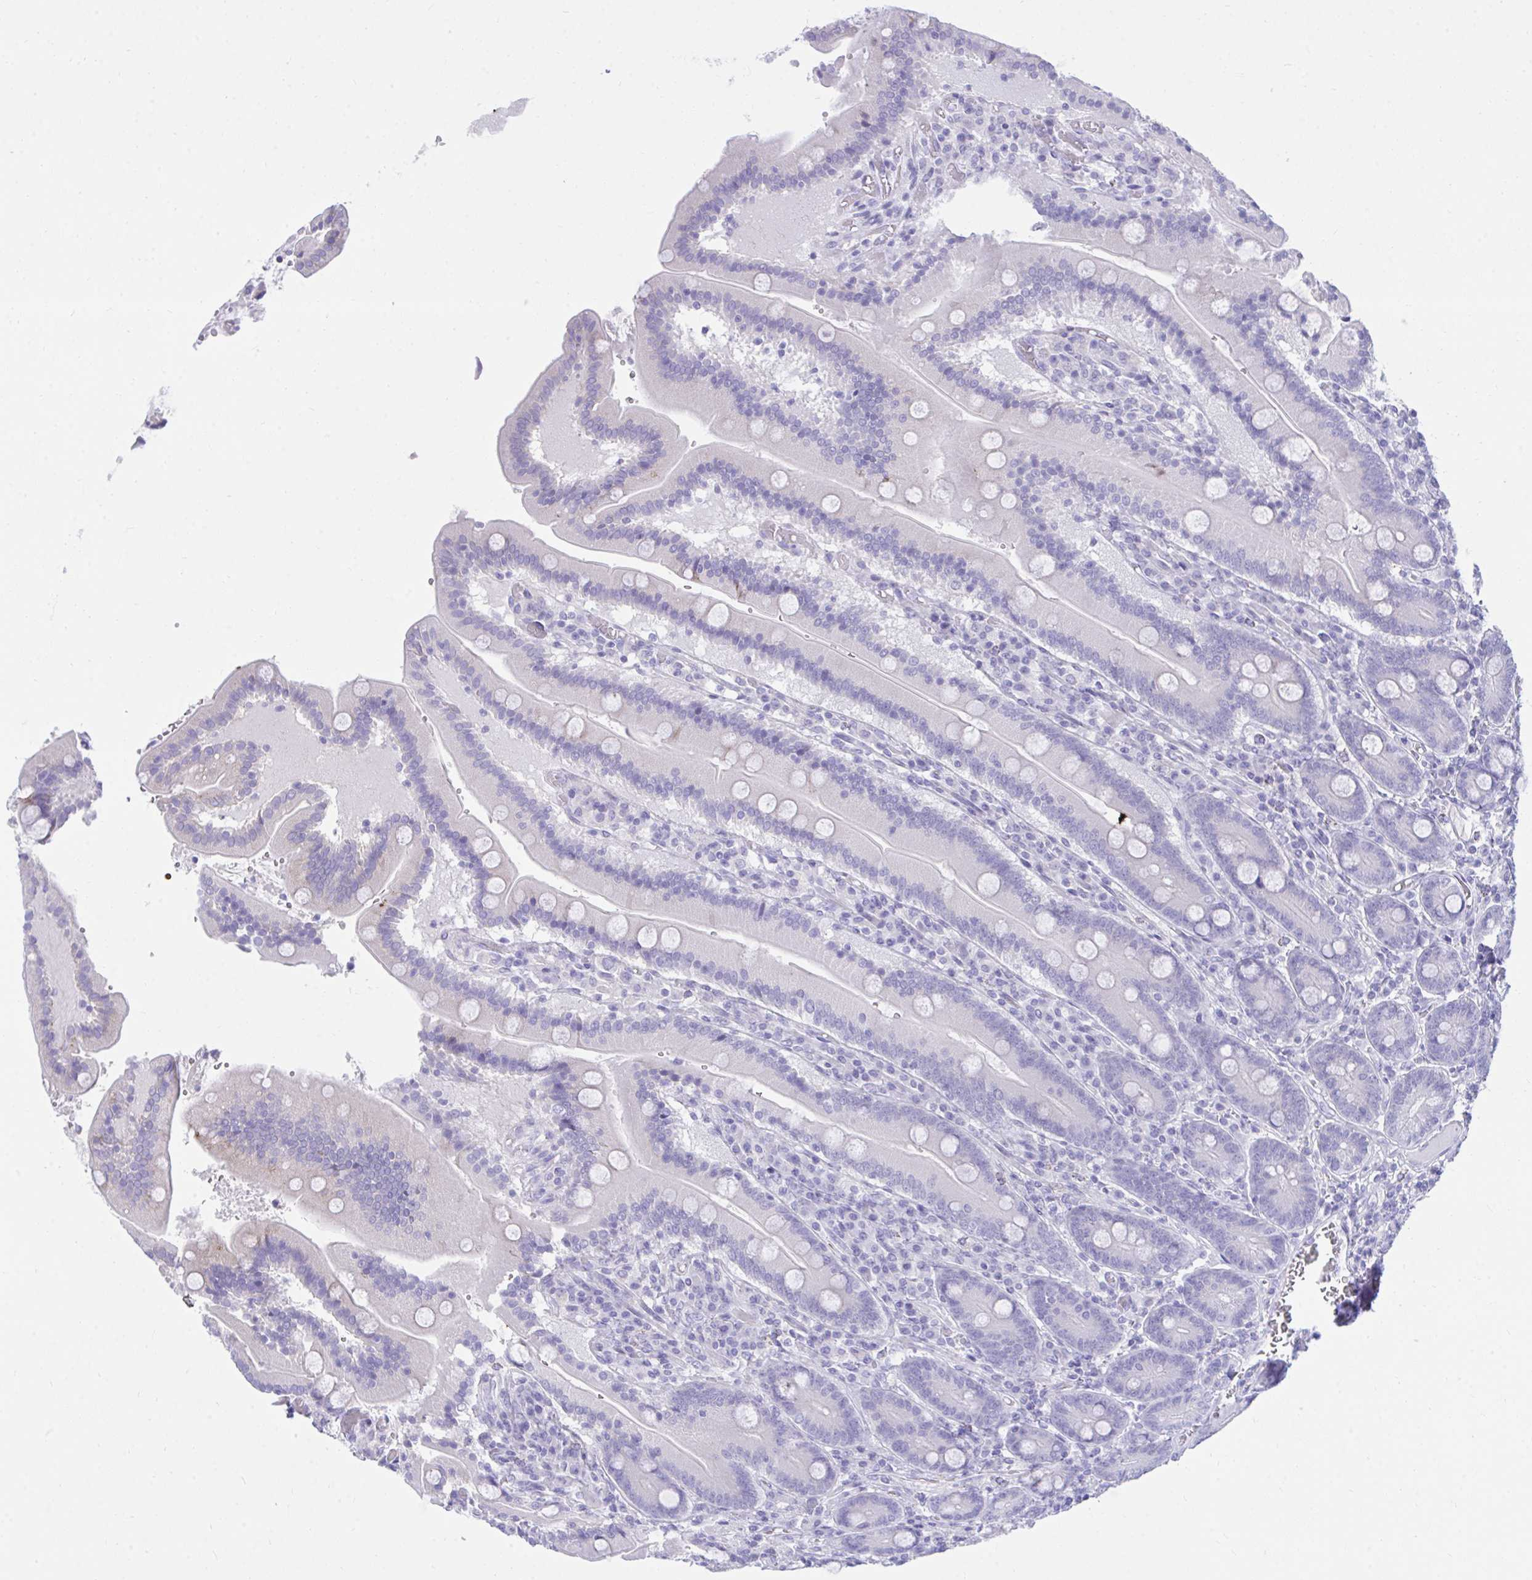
{"staining": {"intensity": "weak", "quantity": "<25%", "location": "cytoplasmic/membranous"}, "tissue": "duodenum", "cell_type": "Glandular cells", "image_type": "normal", "snomed": [{"axis": "morphology", "description": "Normal tissue, NOS"}, {"axis": "topography", "description": "Duodenum"}], "caption": "There is no significant positivity in glandular cells of duodenum. Brightfield microscopy of IHC stained with DAB (brown) and hematoxylin (blue), captured at high magnification.", "gene": "PLEKHH1", "patient": {"sex": "female", "age": 62}}